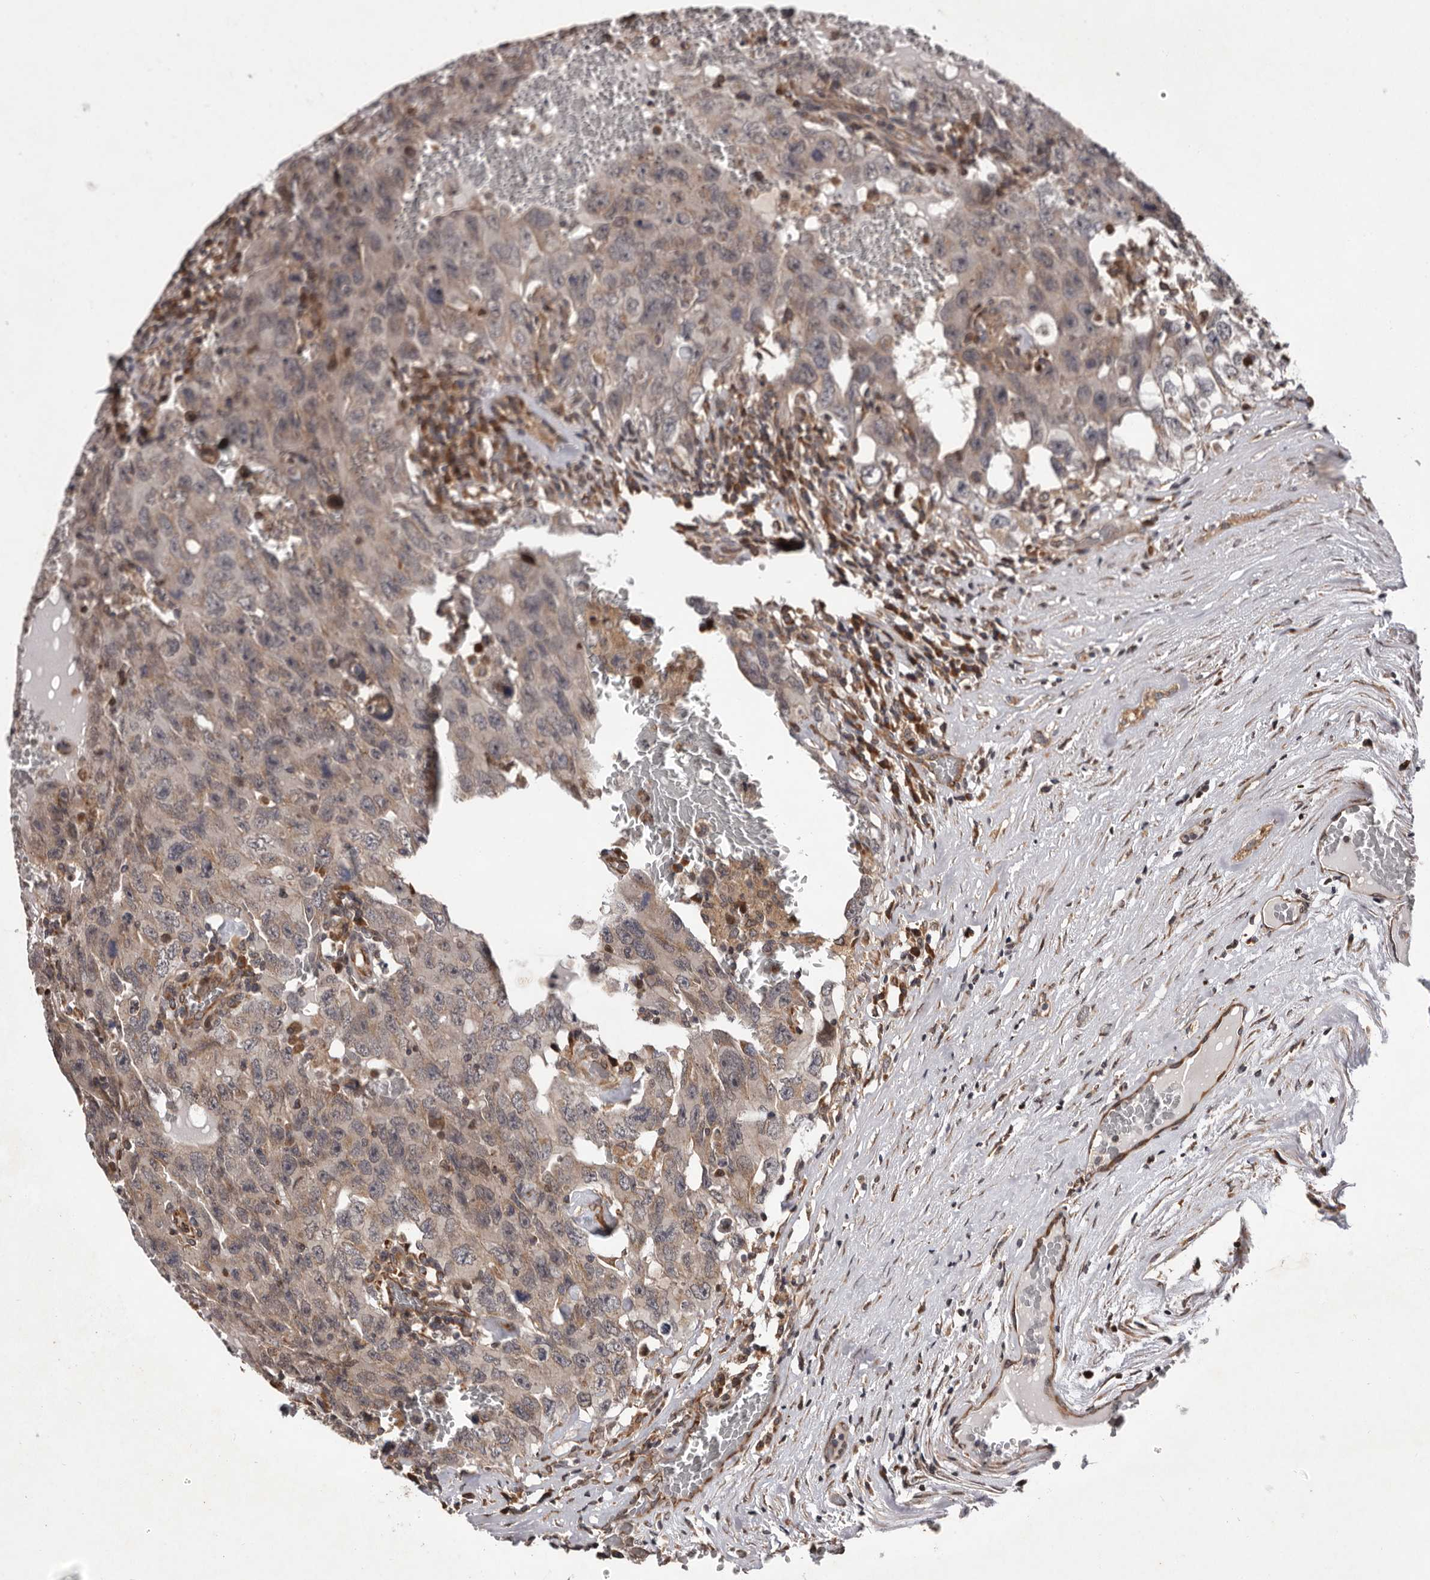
{"staining": {"intensity": "weak", "quantity": ">75%", "location": "cytoplasmic/membranous"}, "tissue": "testis cancer", "cell_type": "Tumor cells", "image_type": "cancer", "snomed": [{"axis": "morphology", "description": "Carcinoma, Embryonal, NOS"}, {"axis": "topography", "description": "Testis"}], "caption": "Immunohistochemical staining of human testis cancer displays low levels of weak cytoplasmic/membranous protein positivity in approximately >75% of tumor cells. (IHC, brightfield microscopy, high magnification).", "gene": "GADD45B", "patient": {"sex": "male", "age": 26}}